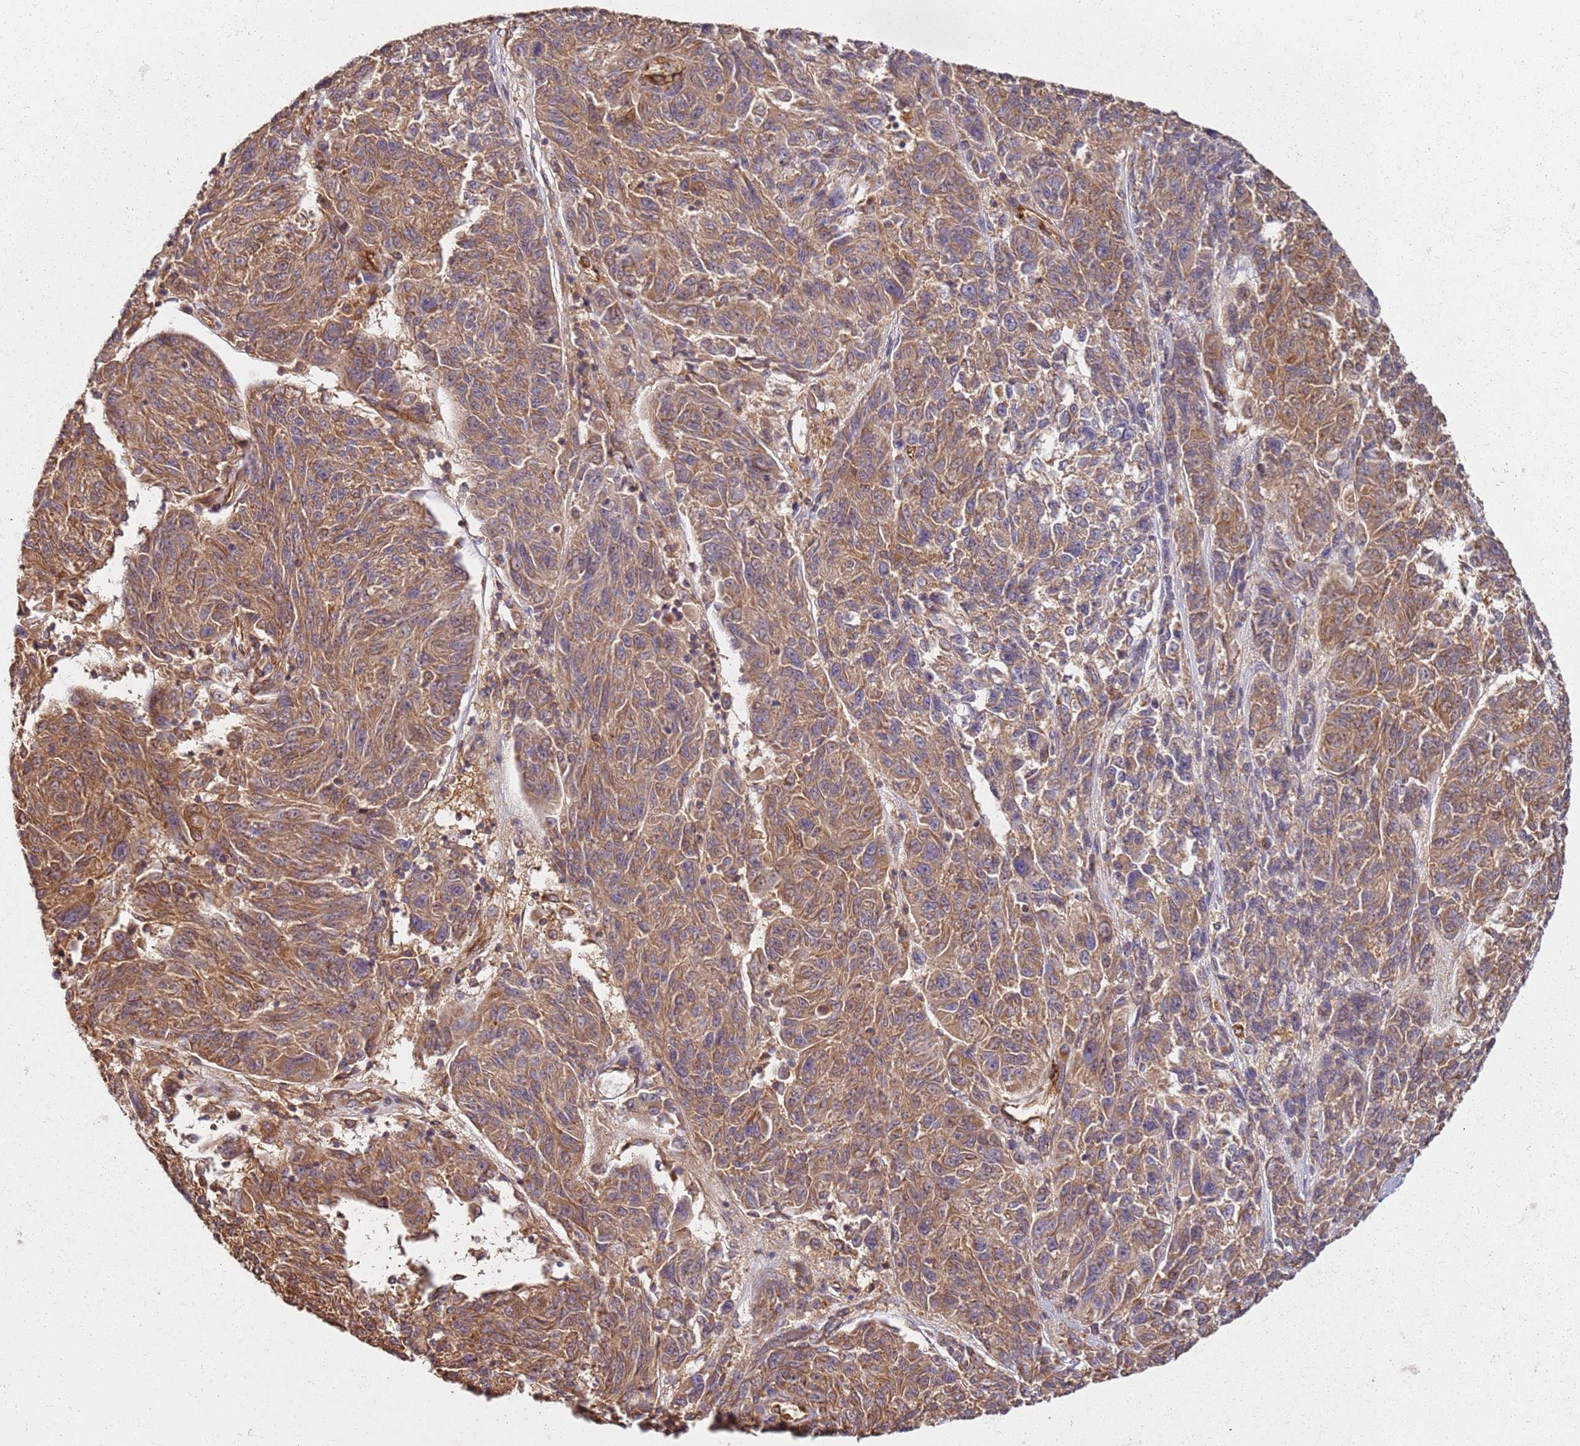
{"staining": {"intensity": "moderate", "quantity": ">75%", "location": "cytoplasmic/membranous"}, "tissue": "melanoma", "cell_type": "Tumor cells", "image_type": "cancer", "snomed": [{"axis": "morphology", "description": "Malignant melanoma, NOS"}, {"axis": "topography", "description": "Skin"}], "caption": "Moderate cytoplasmic/membranous protein expression is identified in about >75% of tumor cells in malignant melanoma.", "gene": "SCGB2B2", "patient": {"sex": "male", "age": 53}}